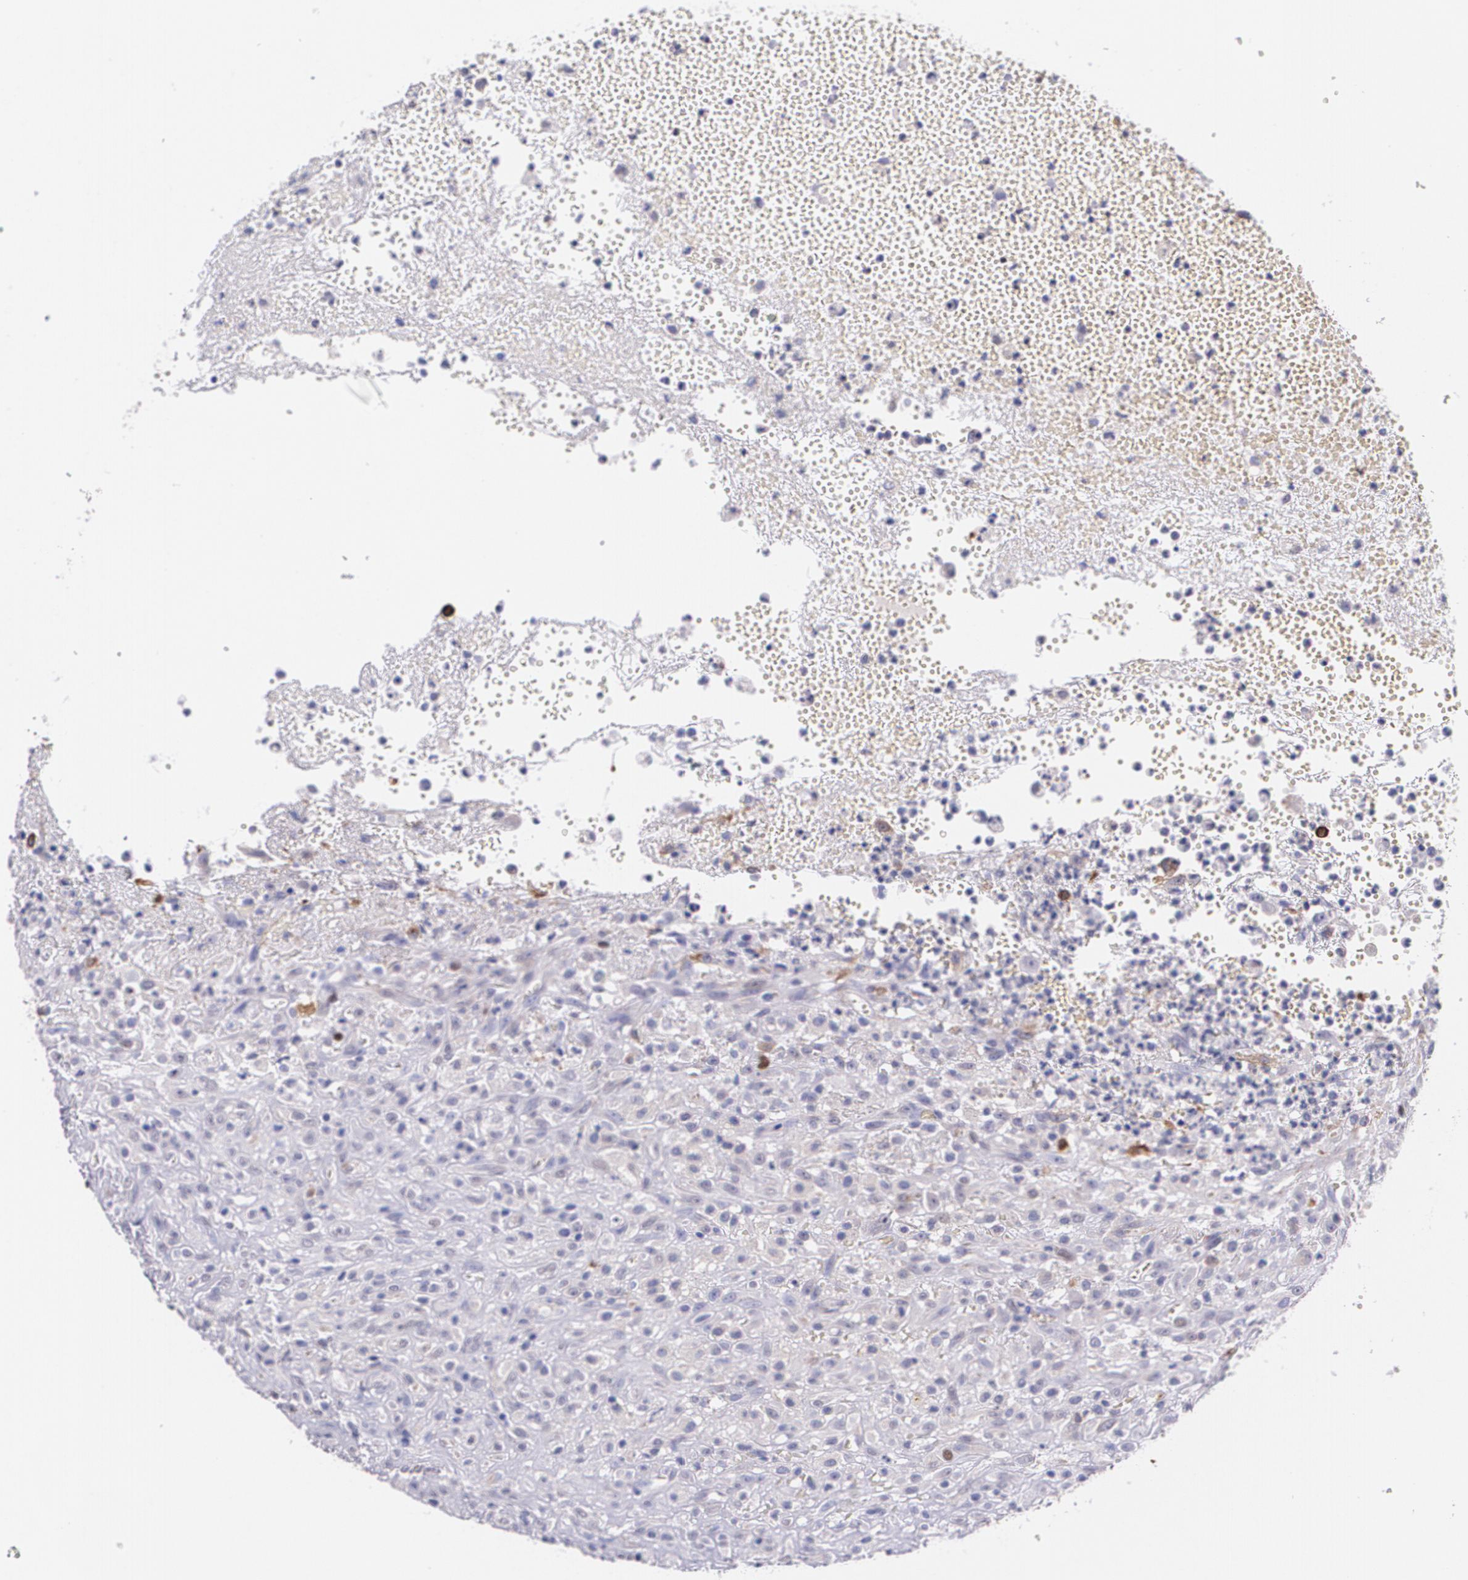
{"staining": {"intensity": "strong", "quantity": "<25%", "location": "cytoplasmic/membranous"}, "tissue": "glioma", "cell_type": "Tumor cells", "image_type": "cancer", "snomed": [{"axis": "morphology", "description": "Glioma, malignant, High grade"}, {"axis": "topography", "description": "Brain"}], "caption": "Glioma stained with immunohistochemistry shows strong cytoplasmic/membranous expression in about <25% of tumor cells.", "gene": "RTN1", "patient": {"sex": "male", "age": 66}}